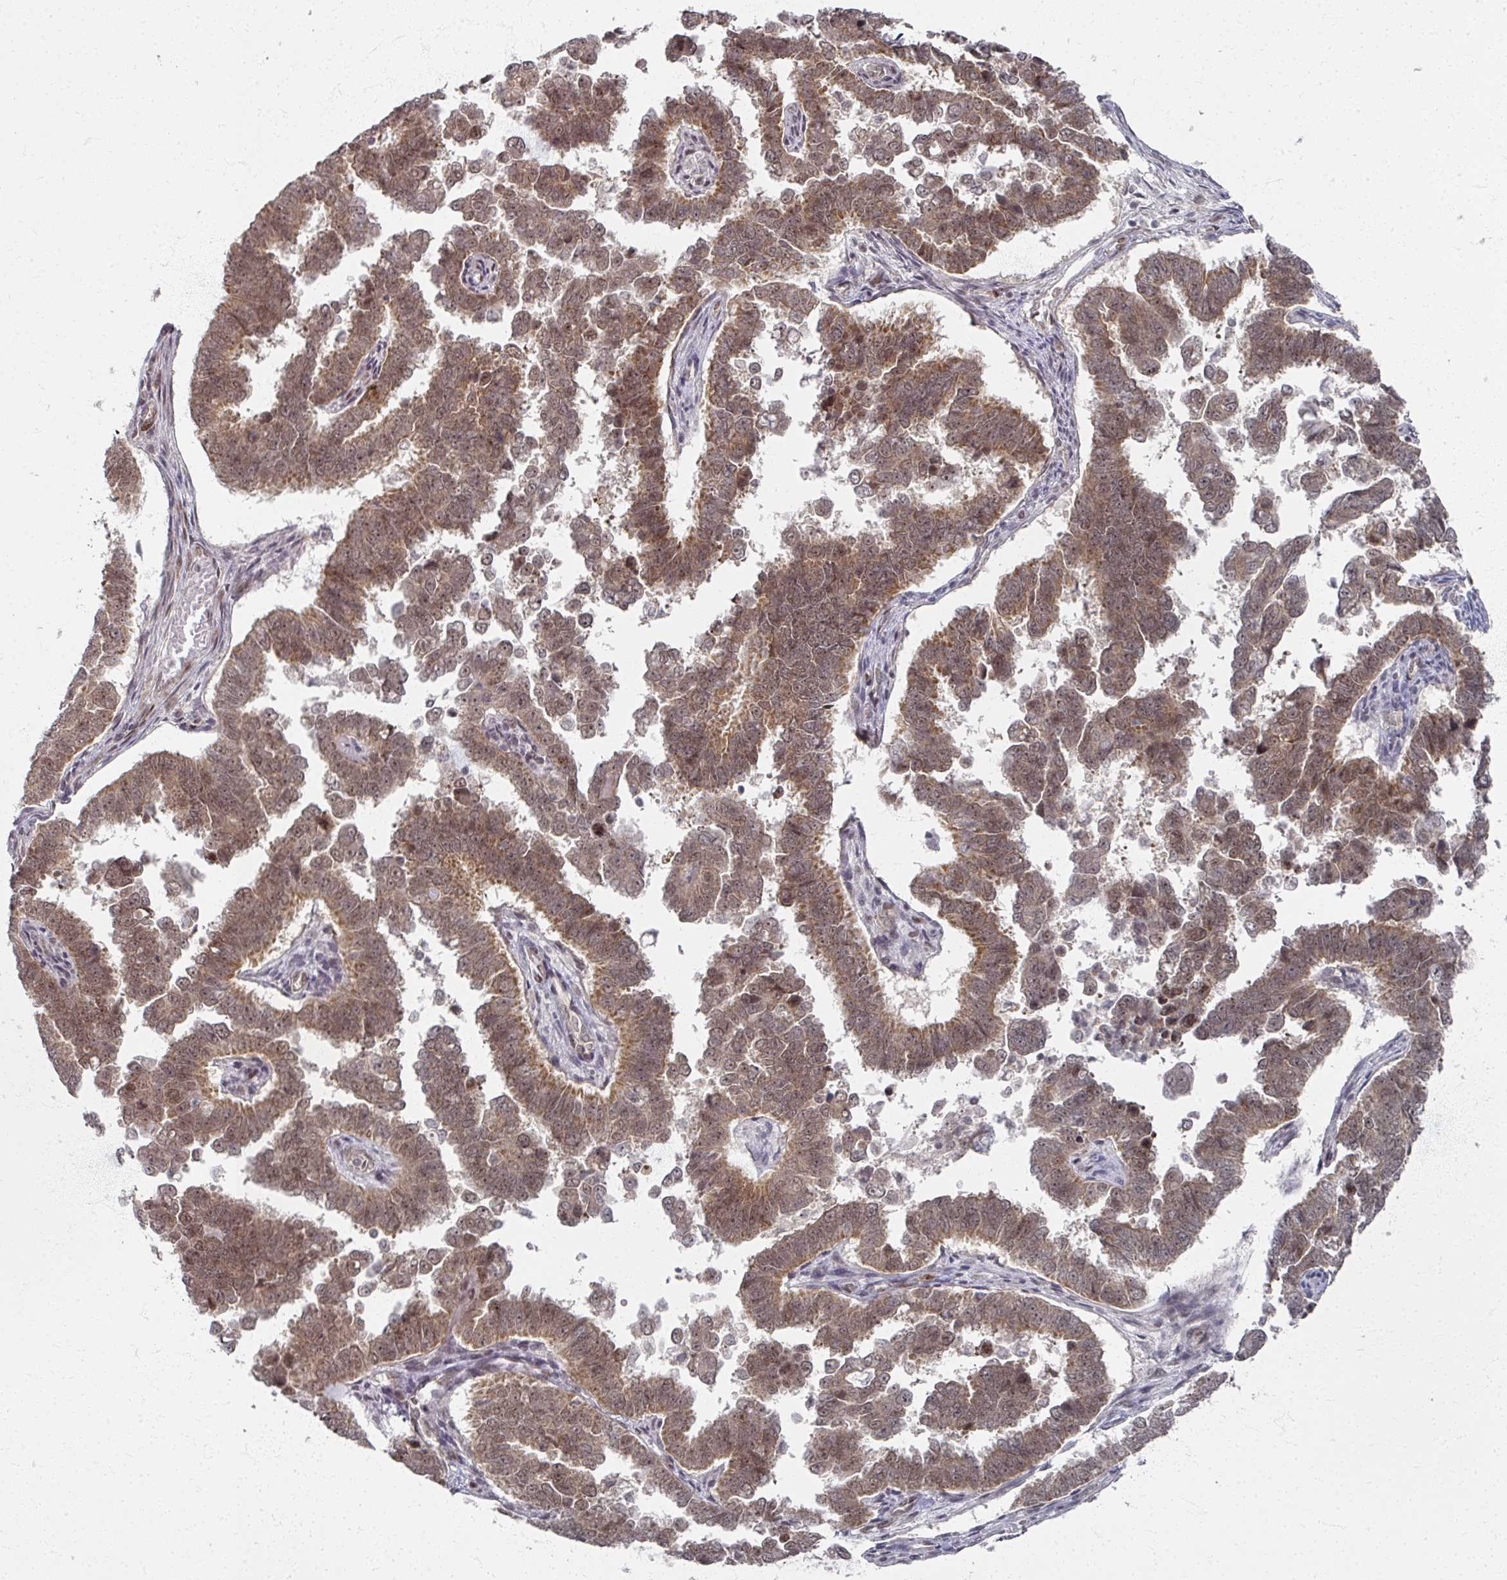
{"staining": {"intensity": "moderate", "quantity": ">75%", "location": "cytoplasmic/membranous,nuclear"}, "tissue": "endometrial cancer", "cell_type": "Tumor cells", "image_type": "cancer", "snomed": [{"axis": "morphology", "description": "Adenocarcinoma, NOS"}, {"axis": "topography", "description": "Endometrium"}], "caption": "A brown stain shows moderate cytoplasmic/membranous and nuclear expression of a protein in human endometrial adenocarcinoma tumor cells.", "gene": "PSKH1", "patient": {"sex": "female", "age": 75}}